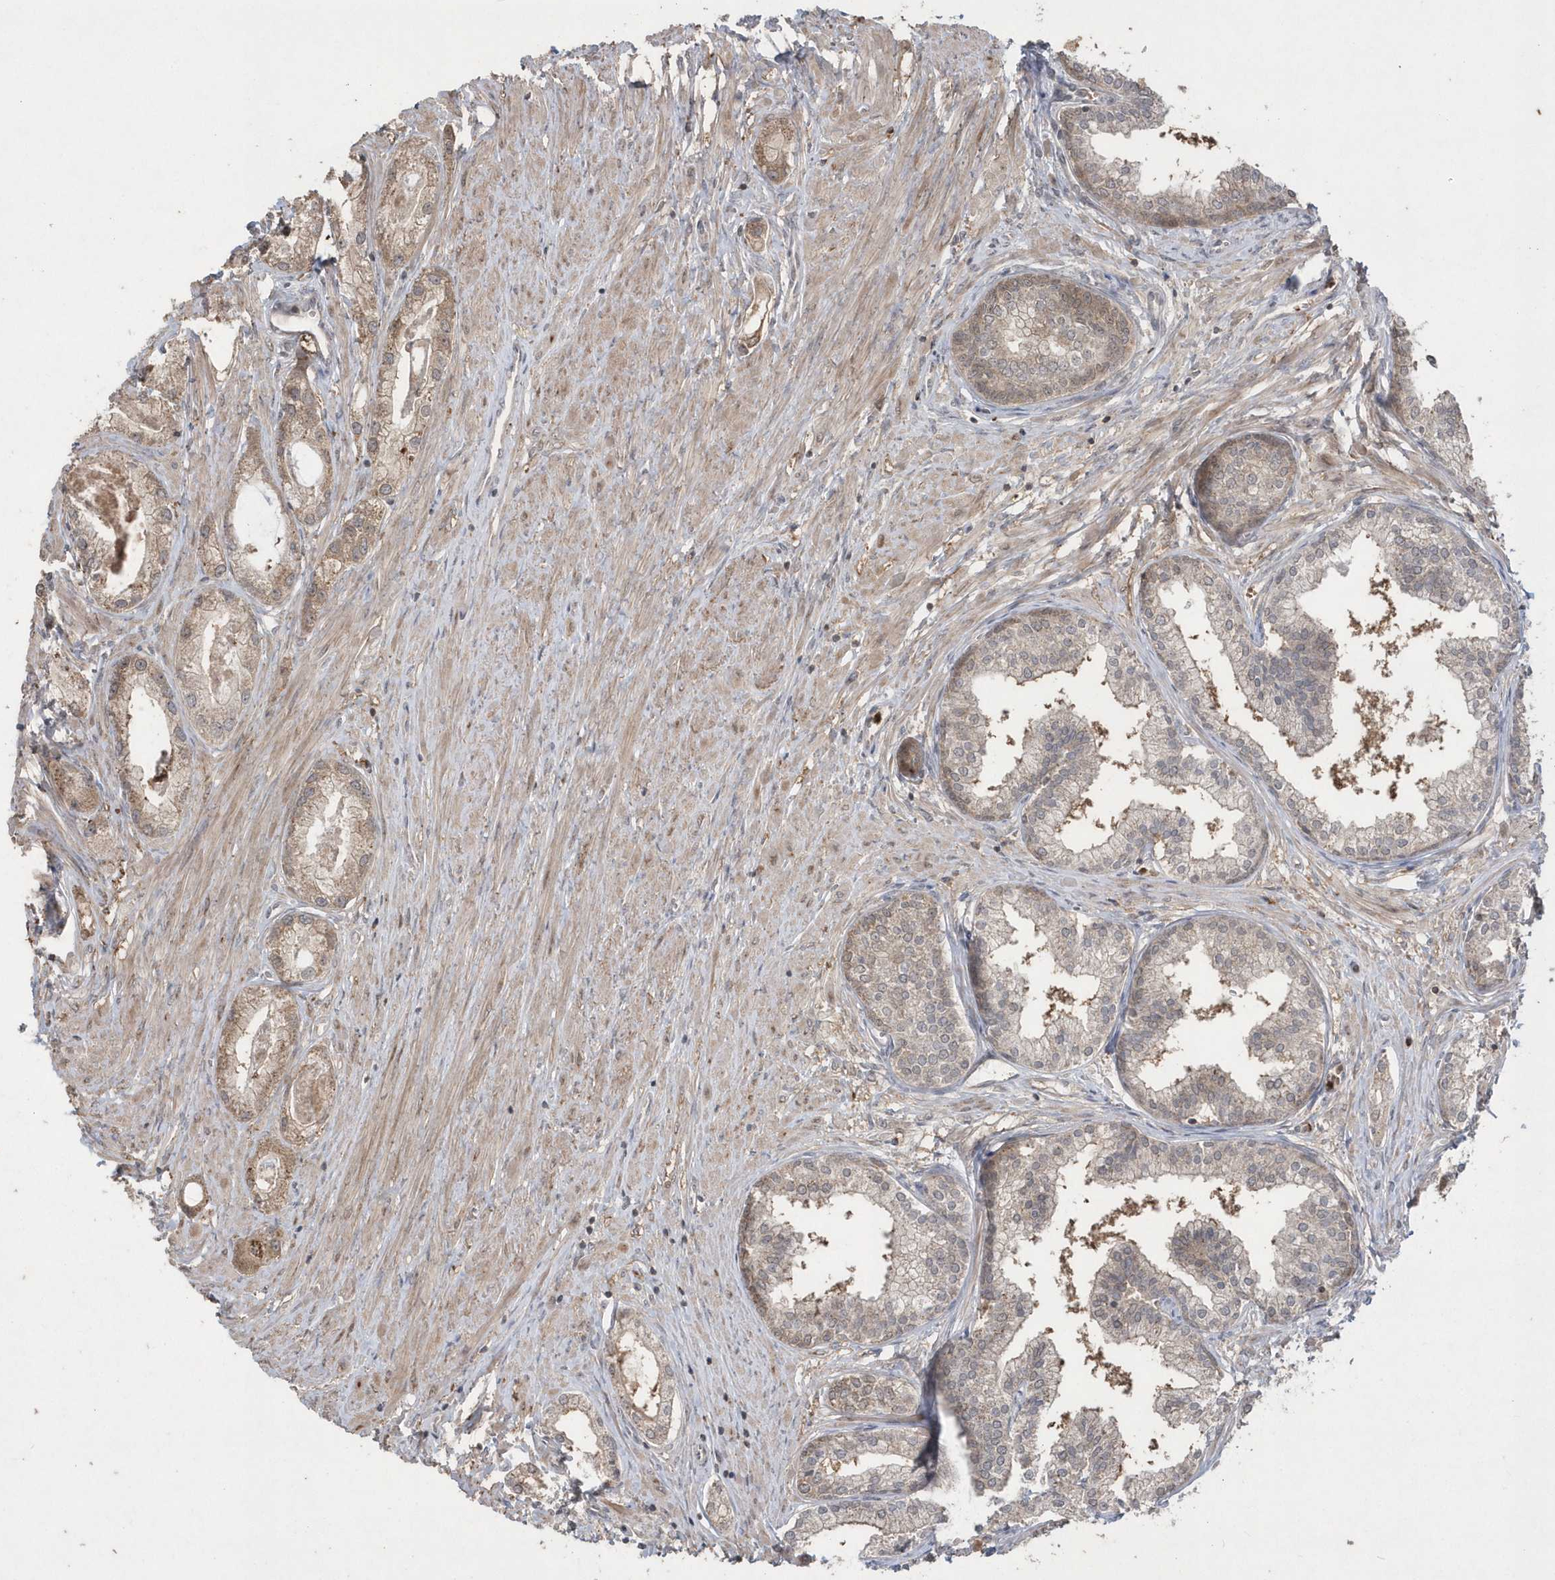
{"staining": {"intensity": "weak", "quantity": "25%-75%", "location": "cytoplasmic/membranous"}, "tissue": "prostate cancer", "cell_type": "Tumor cells", "image_type": "cancer", "snomed": [{"axis": "morphology", "description": "Adenocarcinoma, Low grade"}, {"axis": "topography", "description": "Prostate"}], "caption": "Tumor cells exhibit weak cytoplasmic/membranous staining in about 25%-75% of cells in prostate cancer (adenocarcinoma (low-grade)).", "gene": "GEMIN6", "patient": {"sex": "male", "age": 62}}